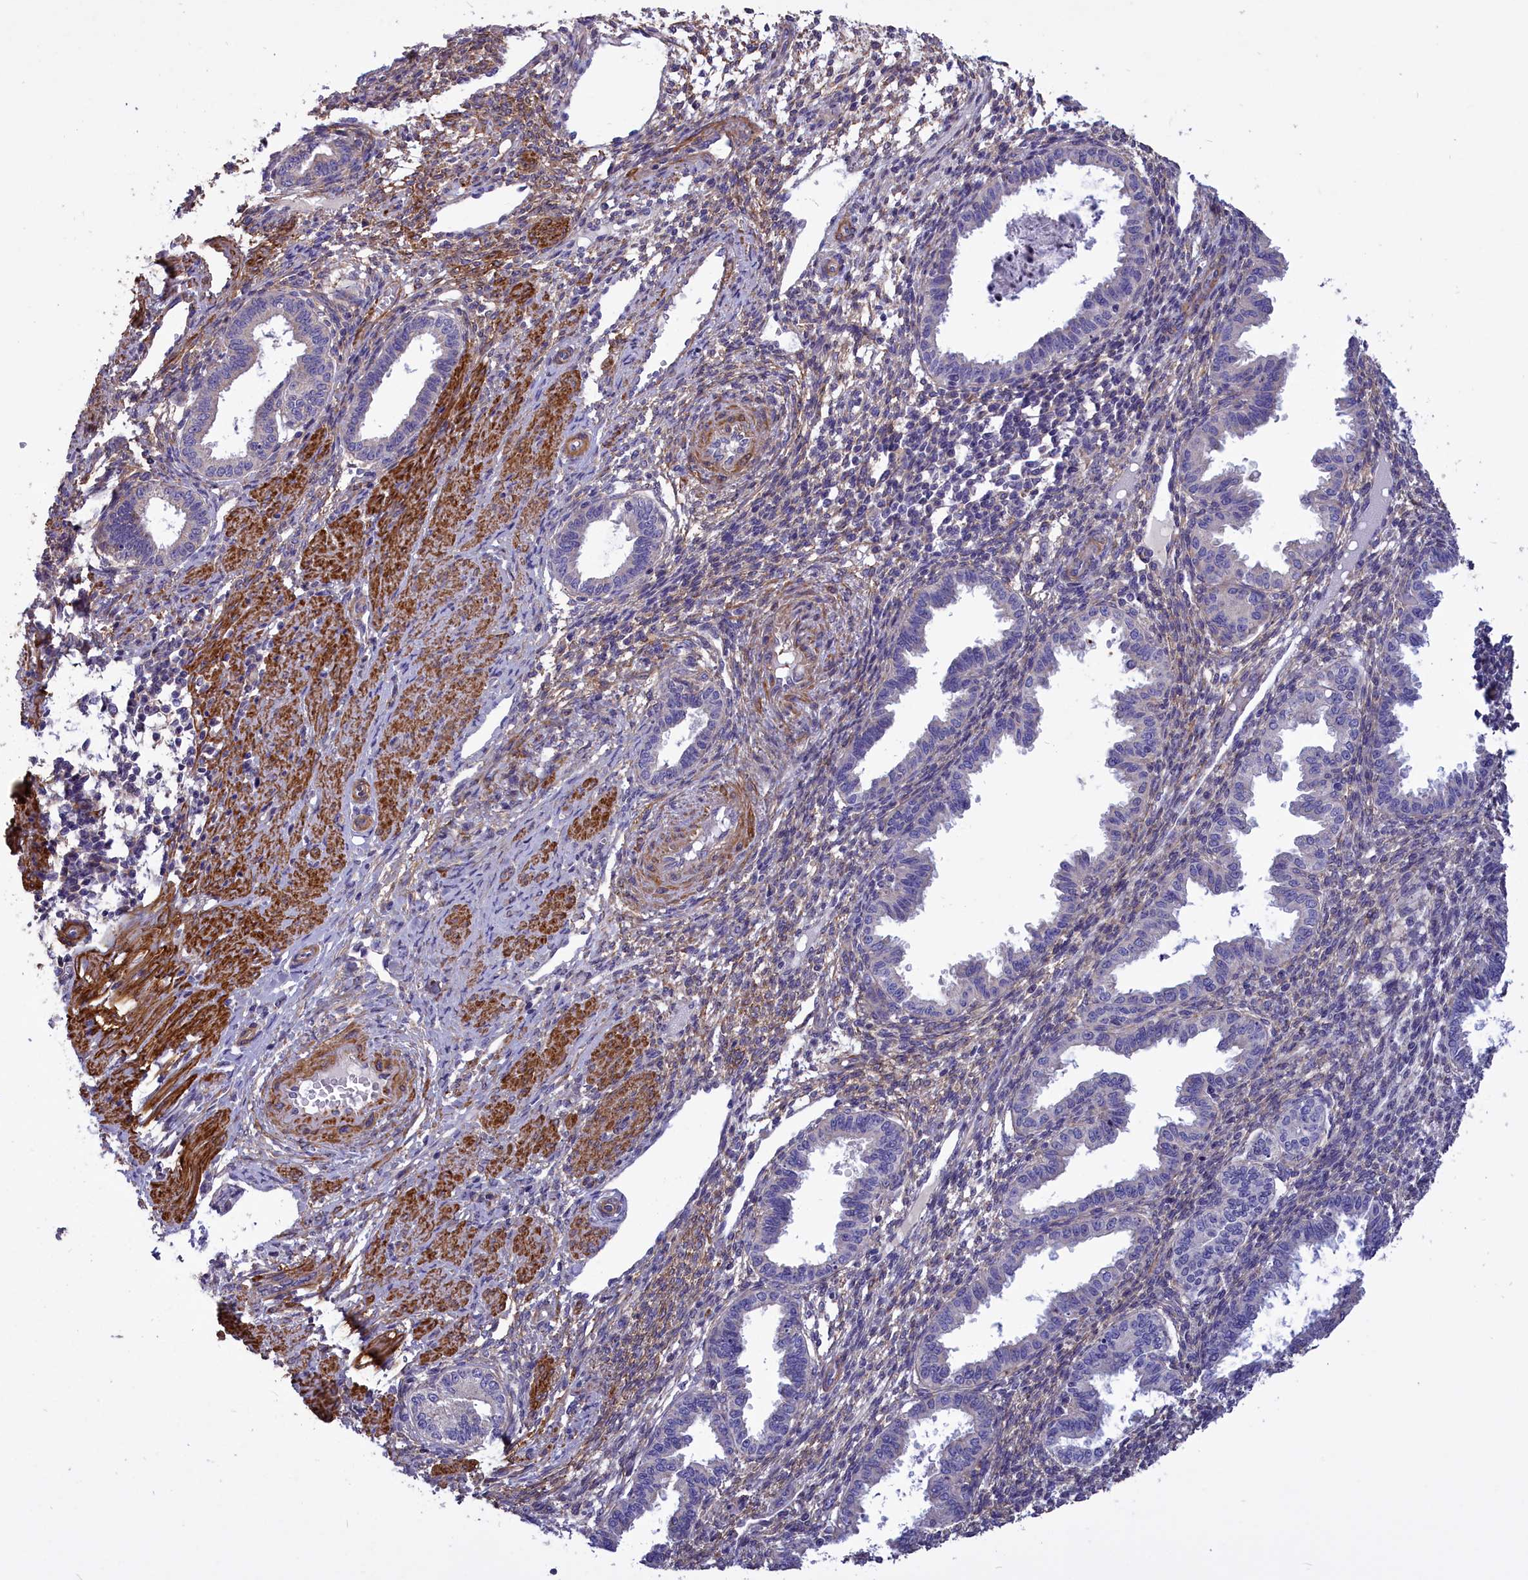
{"staining": {"intensity": "negative", "quantity": "none", "location": "none"}, "tissue": "endometrium", "cell_type": "Cells in endometrial stroma", "image_type": "normal", "snomed": [{"axis": "morphology", "description": "Normal tissue, NOS"}, {"axis": "topography", "description": "Endometrium"}], "caption": "Normal endometrium was stained to show a protein in brown. There is no significant positivity in cells in endometrial stroma.", "gene": "AMDHD2", "patient": {"sex": "female", "age": 33}}